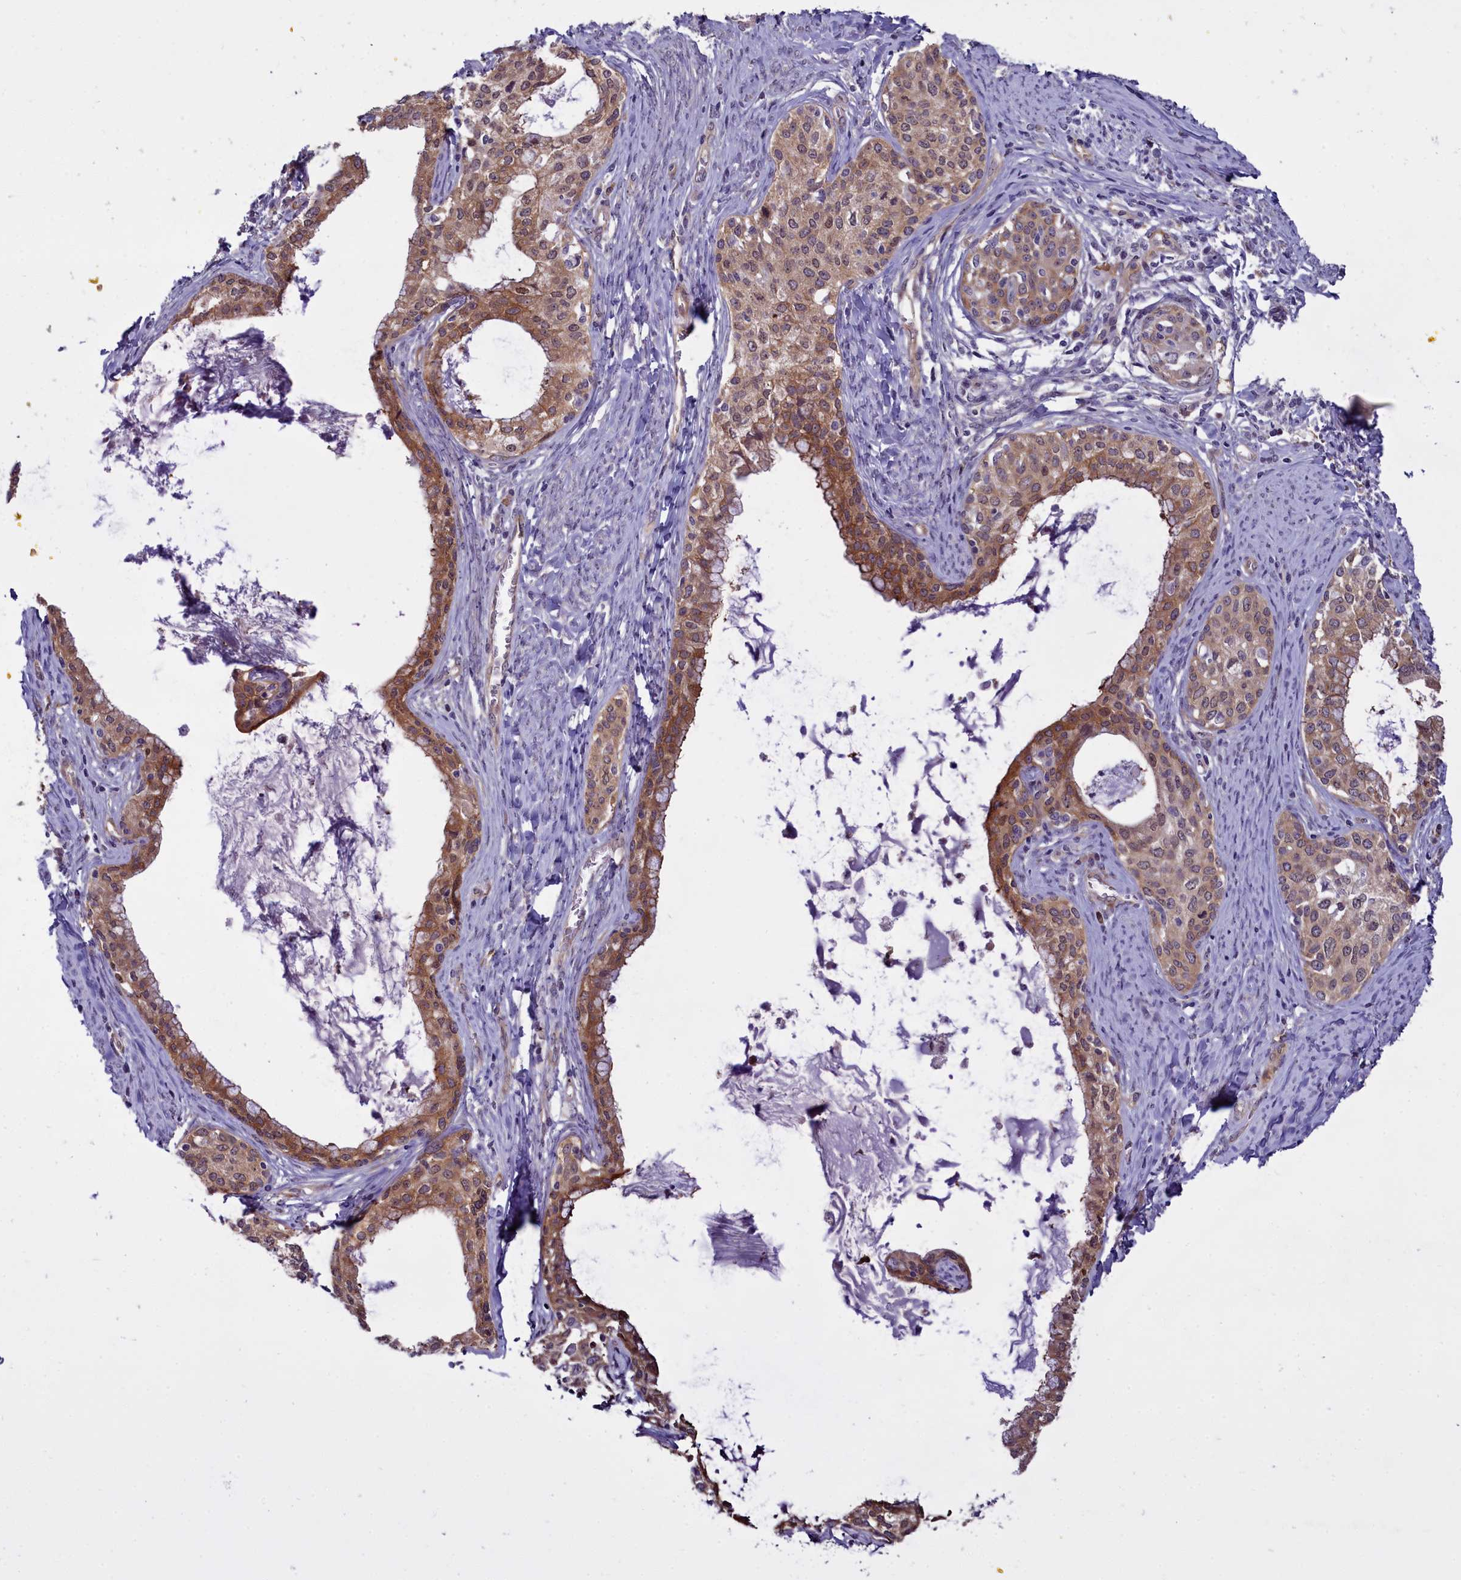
{"staining": {"intensity": "moderate", "quantity": ">75%", "location": "cytoplasmic/membranous"}, "tissue": "cervical cancer", "cell_type": "Tumor cells", "image_type": "cancer", "snomed": [{"axis": "morphology", "description": "Squamous cell carcinoma, NOS"}, {"axis": "morphology", "description": "Adenocarcinoma, NOS"}, {"axis": "topography", "description": "Cervix"}], "caption": "Human cervical cancer (adenocarcinoma) stained for a protein (brown) demonstrates moderate cytoplasmic/membranous positive positivity in approximately >75% of tumor cells.", "gene": "BCAR1", "patient": {"sex": "female", "age": 52}}